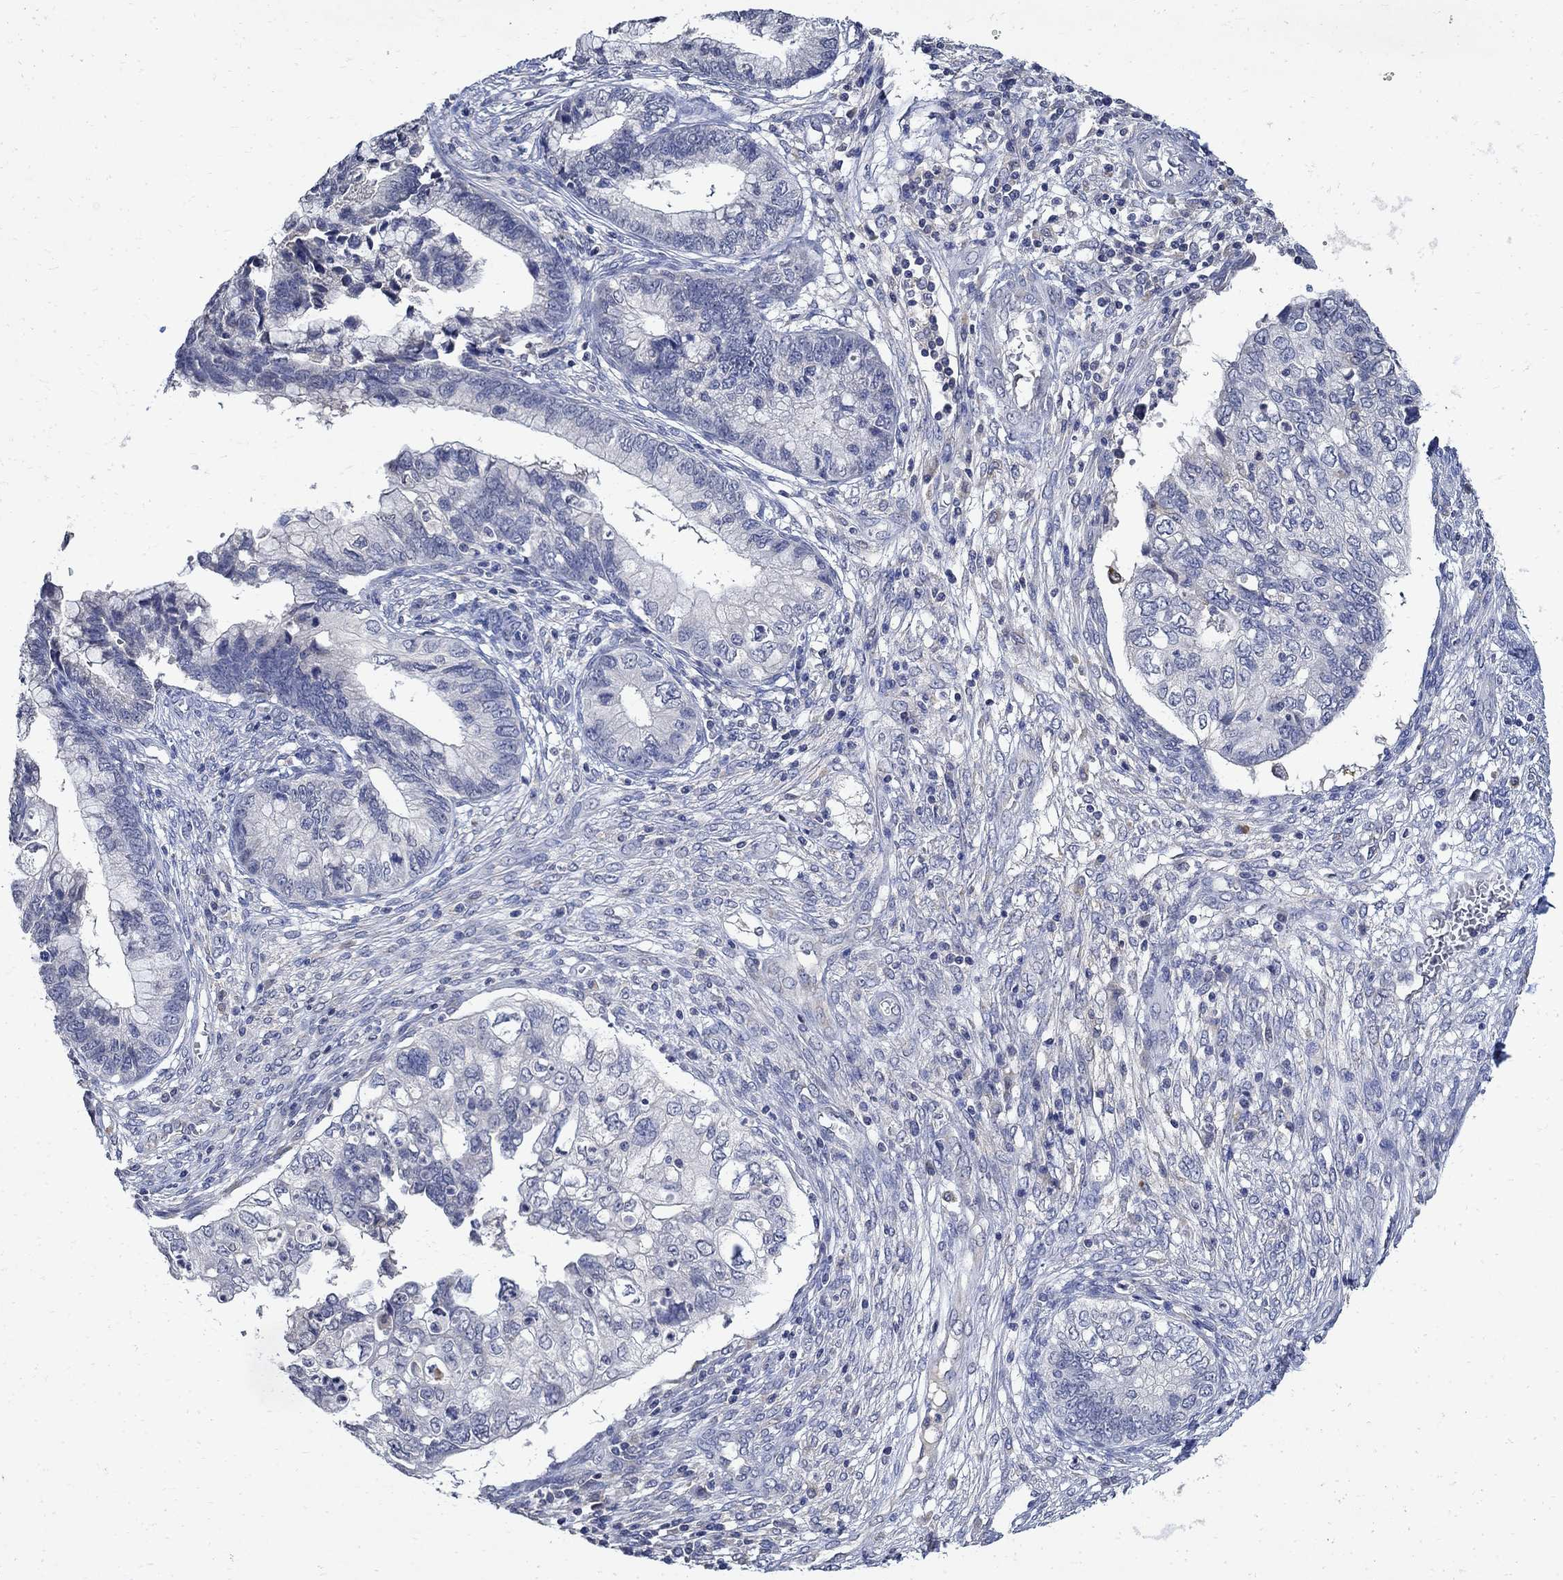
{"staining": {"intensity": "negative", "quantity": "none", "location": "none"}, "tissue": "cervical cancer", "cell_type": "Tumor cells", "image_type": "cancer", "snomed": [{"axis": "morphology", "description": "Adenocarcinoma, NOS"}, {"axis": "topography", "description": "Cervix"}], "caption": "Tumor cells are negative for brown protein staining in cervical cancer.", "gene": "TMEM169", "patient": {"sex": "female", "age": 44}}